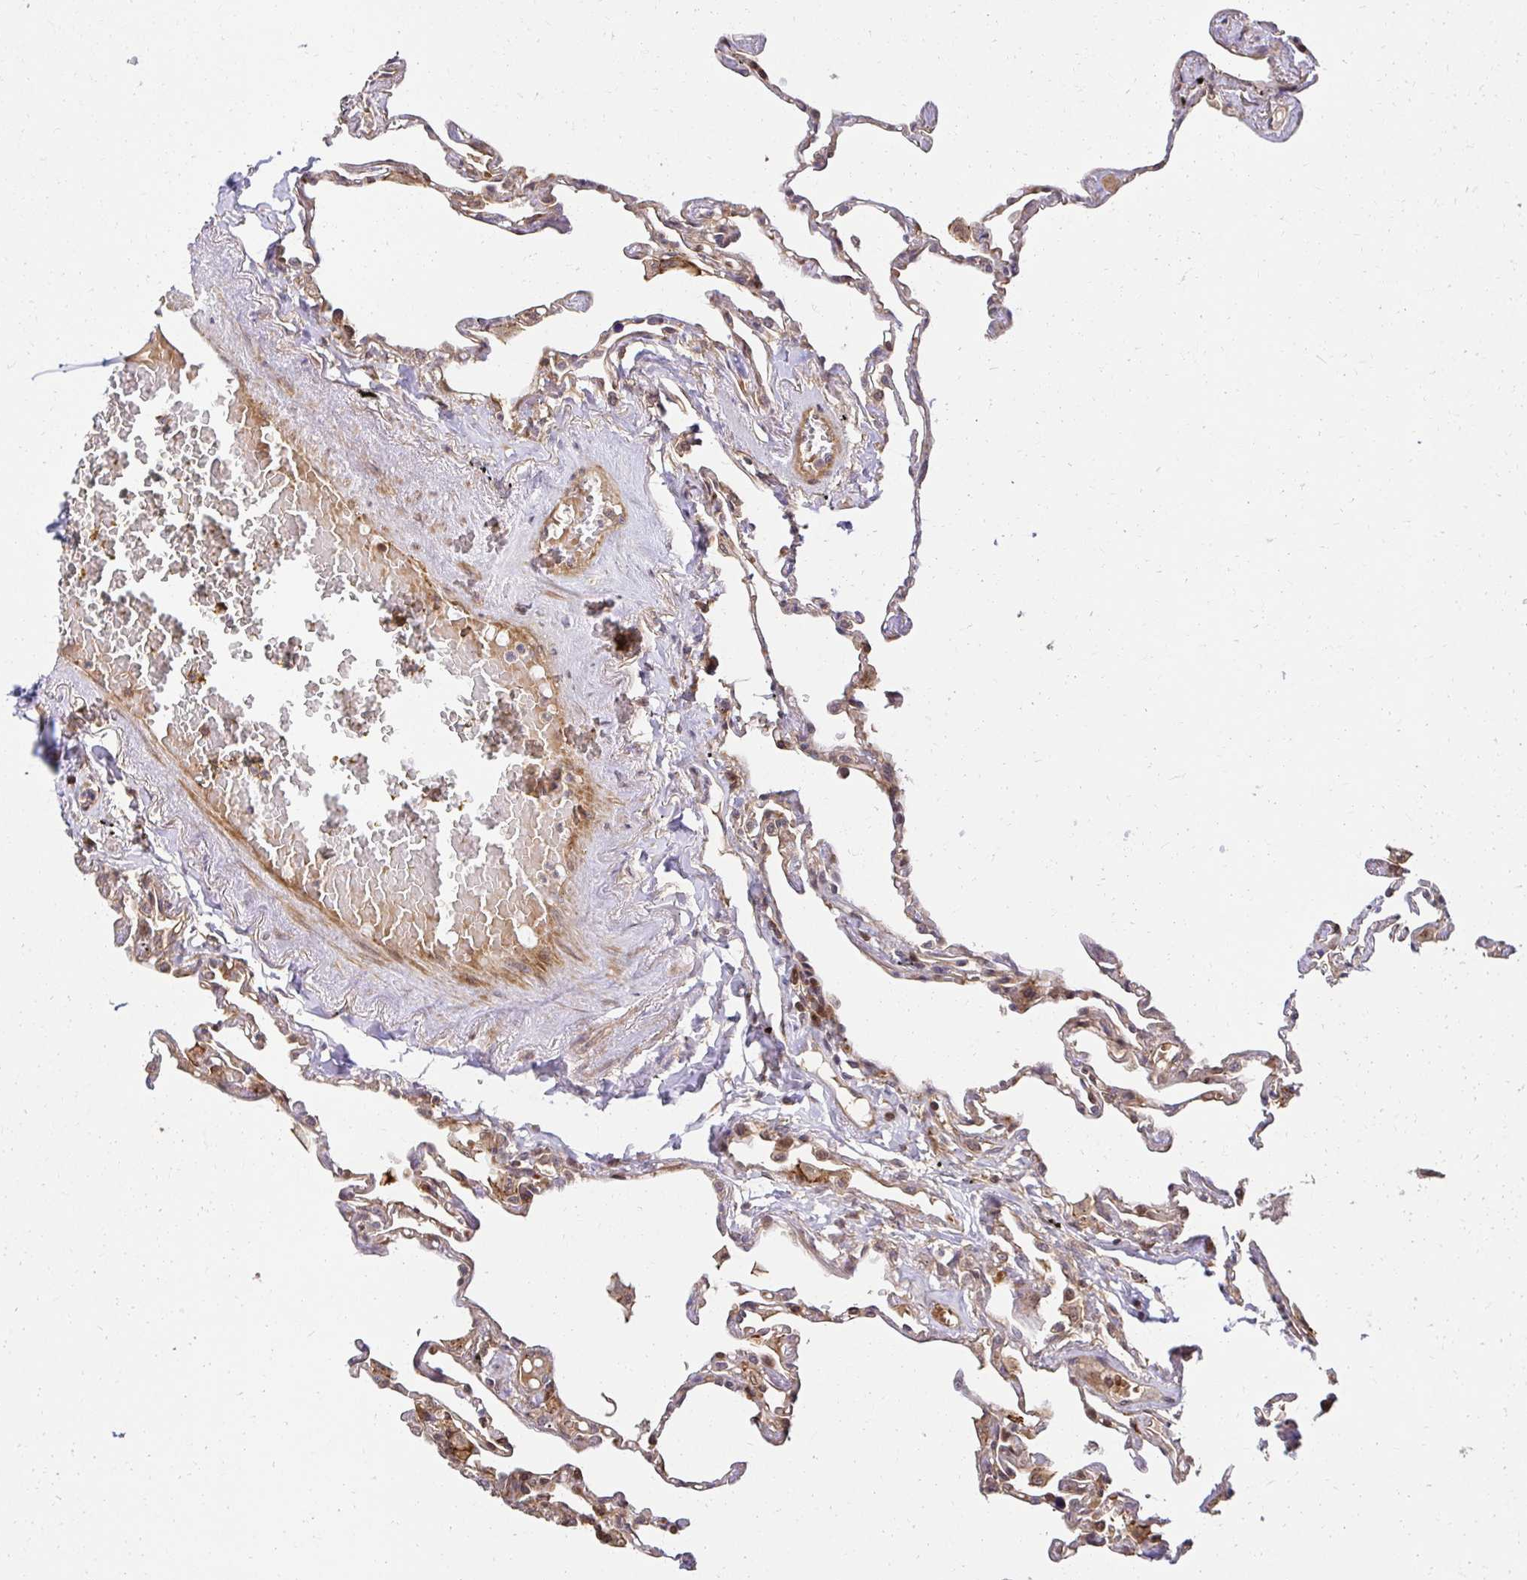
{"staining": {"intensity": "moderate", "quantity": "<25%", "location": "cytoplasmic/membranous"}, "tissue": "lung", "cell_type": "Alveolar cells", "image_type": "normal", "snomed": [{"axis": "morphology", "description": "Normal tissue, NOS"}, {"axis": "topography", "description": "Lung"}], "caption": "The histopathology image exhibits staining of unremarkable lung, revealing moderate cytoplasmic/membranous protein staining (brown color) within alveolar cells.", "gene": "PSMA4", "patient": {"sex": "female", "age": 67}}